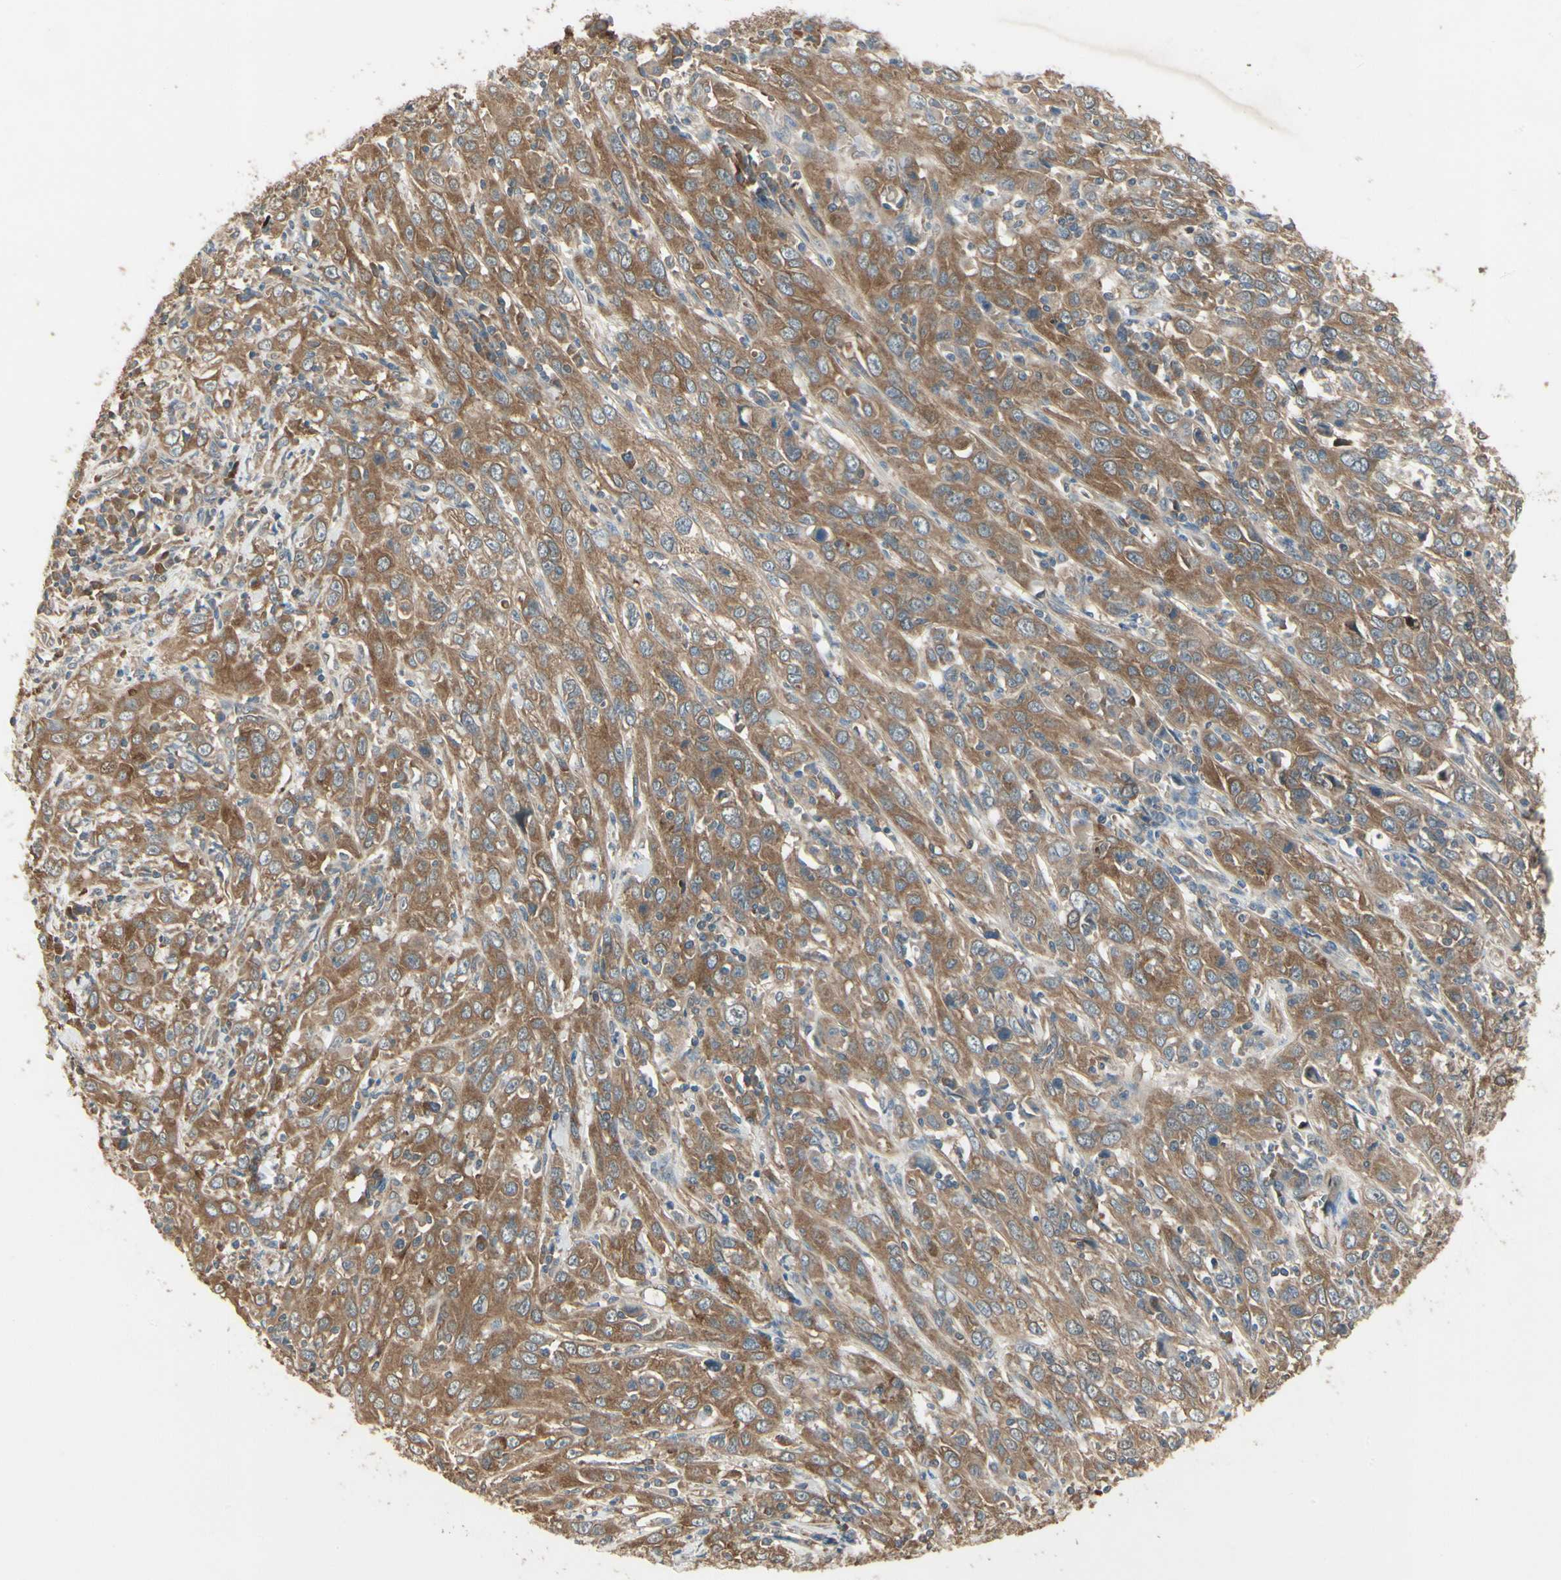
{"staining": {"intensity": "moderate", "quantity": ">75%", "location": "cytoplasmic/membranous"}, "tissue": "cervical cancer", "cell_type": "Tumor cells", "image_type": "cancer", "snomed": [{"axis": "morphology", "description": "Squamous cell carcinoma, NOS"}, {"axis": "topography", "description": "Cervix"}], "caption": "A medium amount of moderate cytoplasmic/membranous expression is seen in approximately >75% of tumor cells in cervical squamous cell carcinoma tissue.", "gene": "CCT7", "patient": {"sex": "female", "age": 46}}